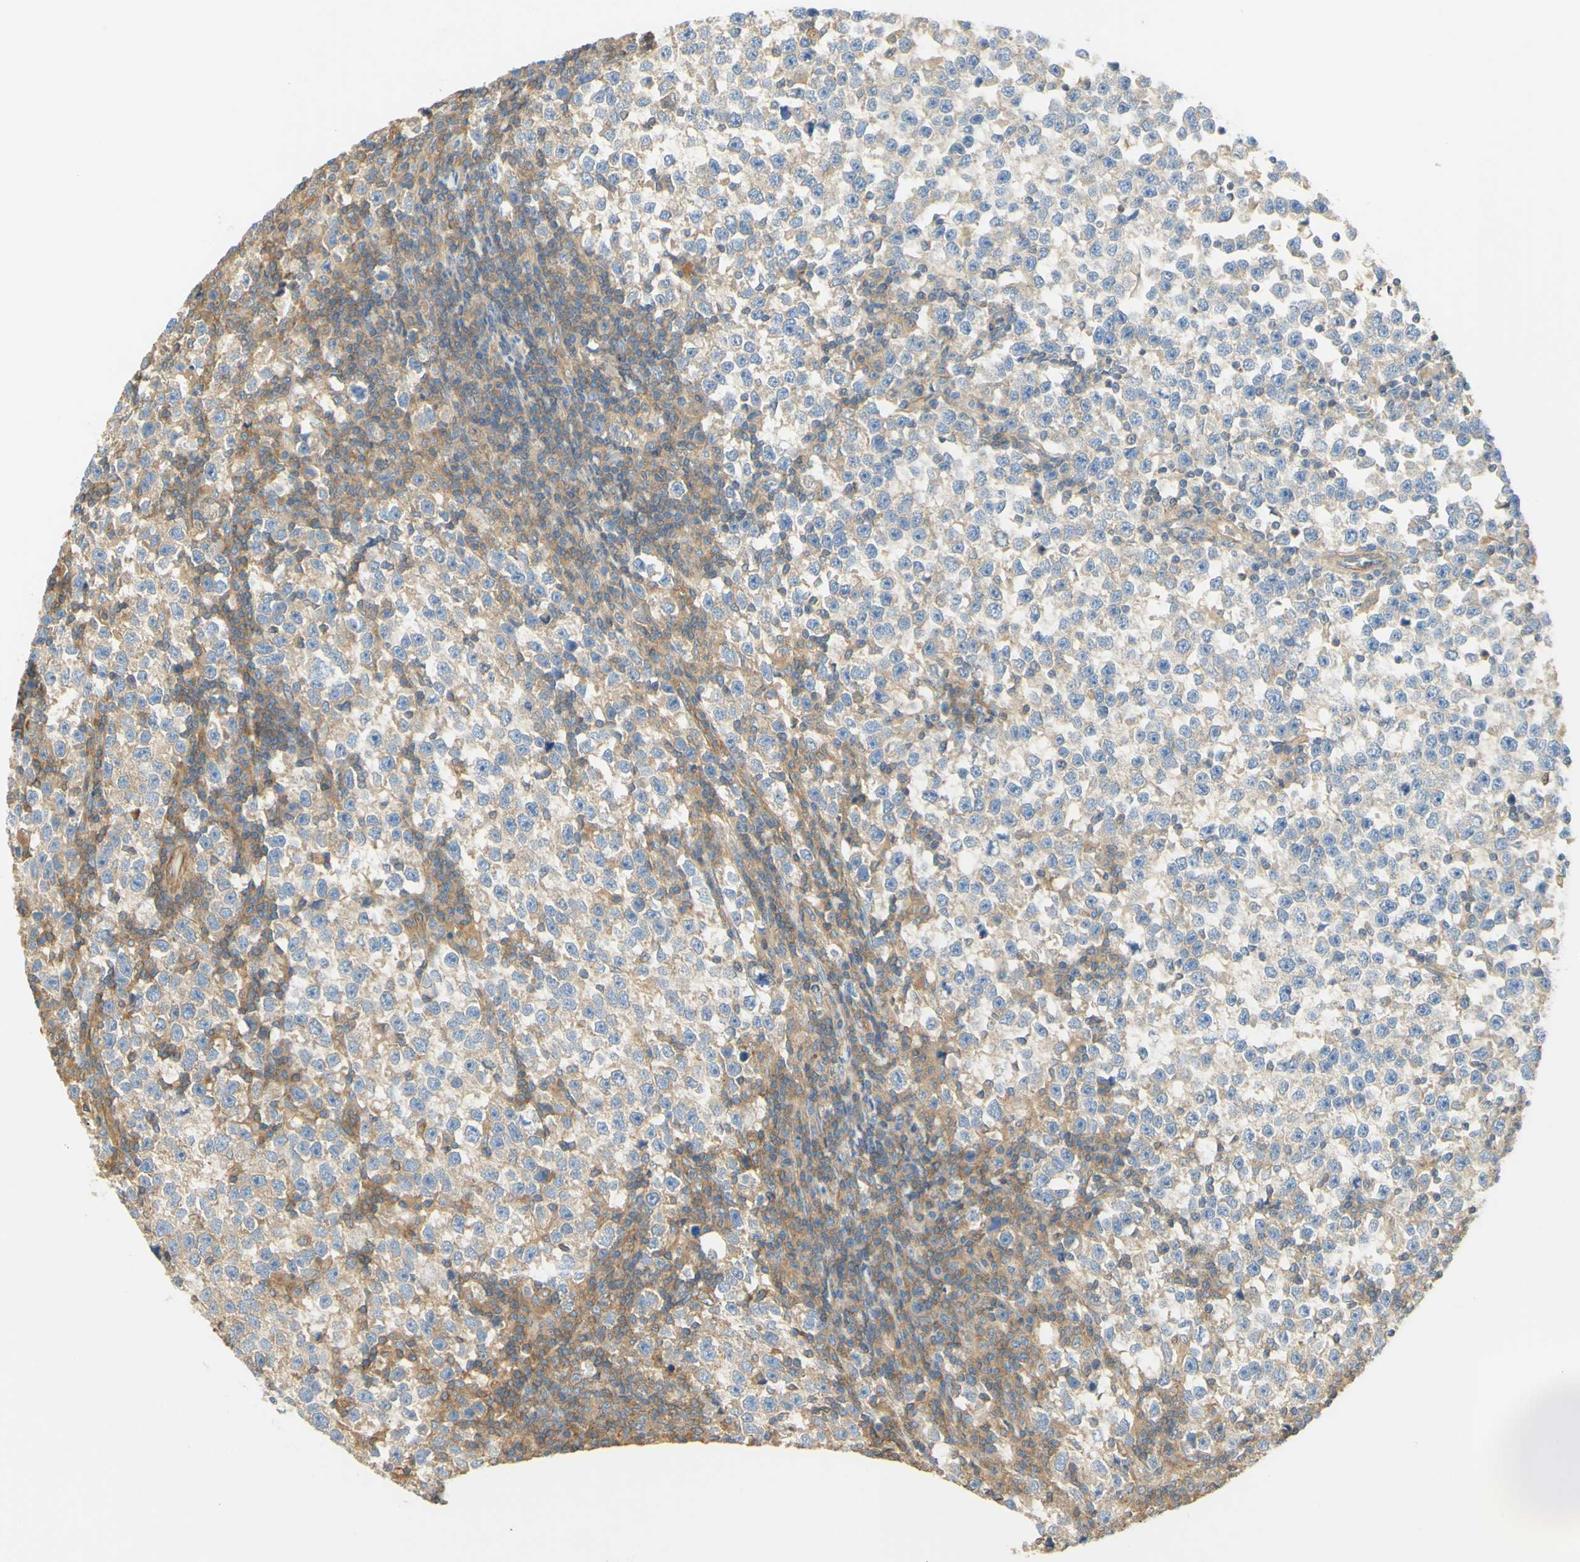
{"staining": {"intensity": "weak", "quantity": ">75%", "location": "cytoplasmic/membranous"}, "tissue": "testis cancer", "cell_type": "Tumor cells", "image_type": "cancer", "snomed": [{"axis": "morphology", "description": "Seminoma, NOS"}, {"axis": "topography", "description": "Testis"}], "caption": "Protein expression analysis of human testis cancer reveals weak cytoplasmic/membranous positivity in about >75% of tumor cells. (DAB IHC with brightfield microscopy, high magnification).", "gene": "IKBKG", "patient": {"sex": "male", "age": 43}}